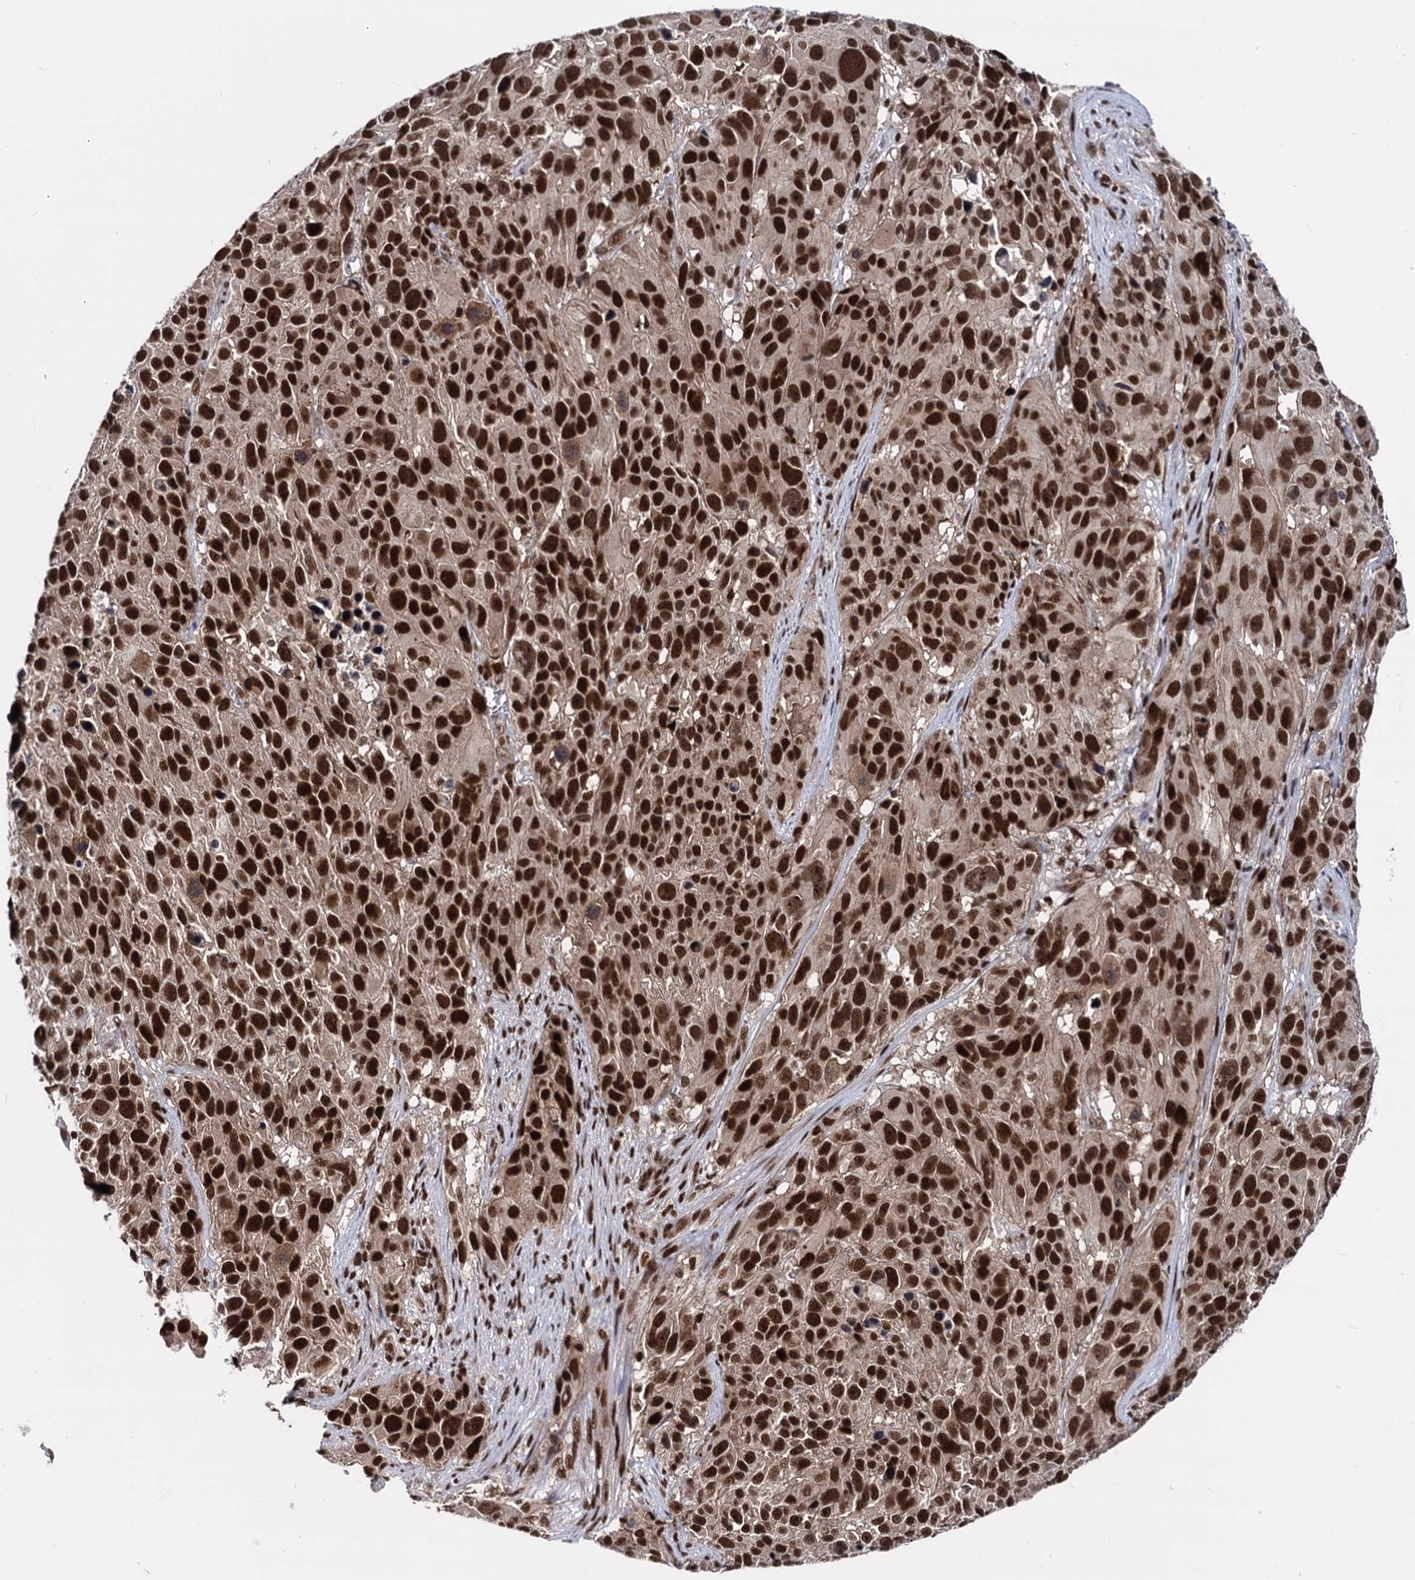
{"staining": {"intensity": "strong", "quantity": ">75%", "location": "nuclear"}, "tissue": "melanoma", "cell_type": "Tumor cells", "image_type": "cancer", "snomed": [{"axis": "morphology", "description": "Malignant melanoma, NOS"}, {"axis": "topography", "description": "Skin"}], "caption": "Melanoma stained with a protein marker reveals strong staining in tumor cells.", "gene": "GALNT11", "patient": {"sex": "male", "age": 84}}